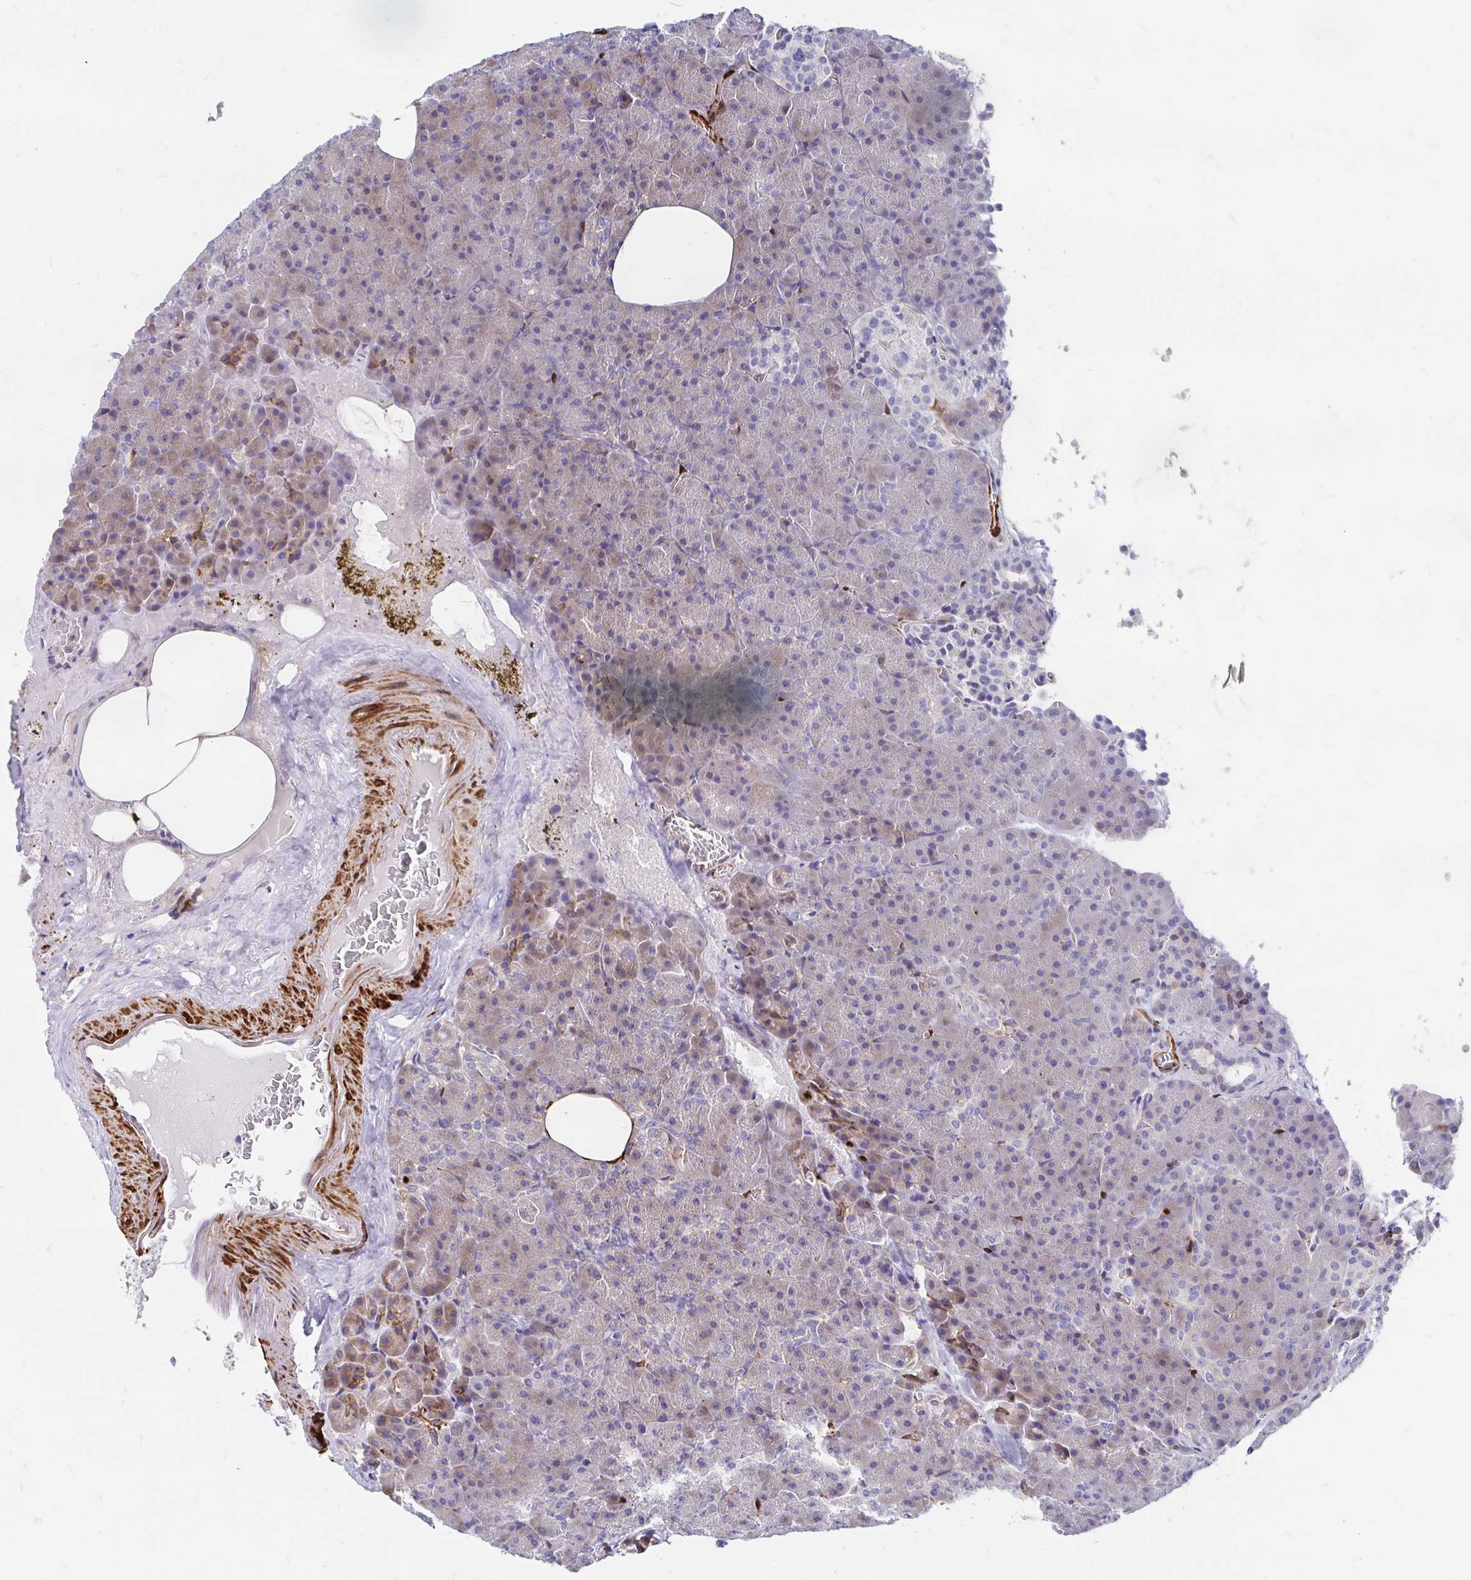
{"staining": {"intensity": "weak", "quantity": "25%-75%", "location": "cytoplasmic/membranous"}, "tissue": "pancreas", "cell_type": "Exocrine glandular cells", "image_type": "normal", "snomed": [{"axis": "morphology", "description": "Normal tissue, NOS"}, {"axis": "topography", "description": "Pancreas"}], "caption": "Pancreas was stained to show a protein in brown. There is low levels of weak cytoplasmic/membranous positivity in approximately 25%-75% of exocrine glandular cells. (Stains: DAB in brown, nuclei in blue, Microscopy: brightfield microscopy at high magnification).", "gene": "CDKL1", "patient": {"sex": "female", "age": 74}}